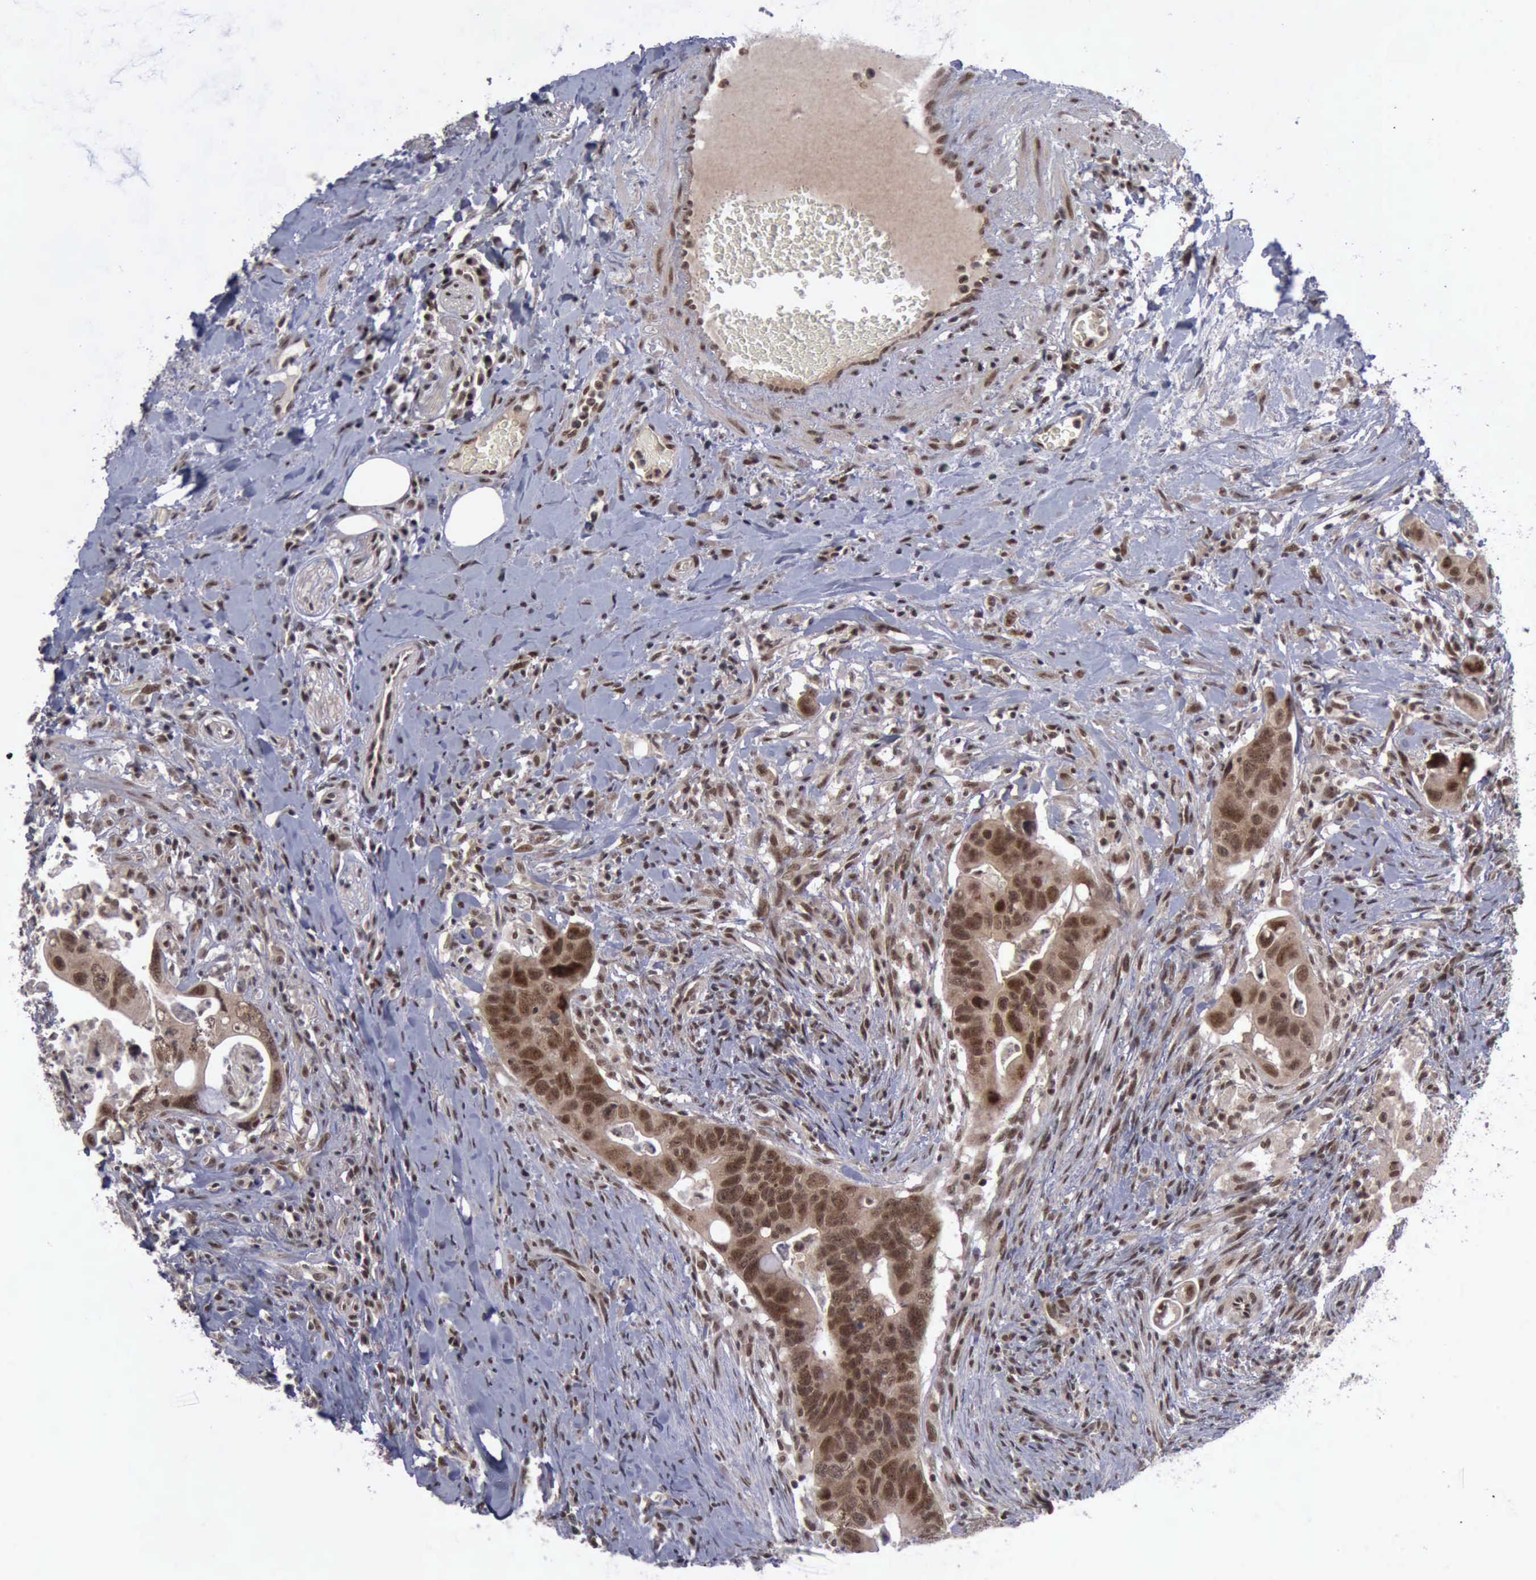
{"staining": {"intensity": "strong", "quantity": ">75%", "location": "cytoplasmic/membranous,nuclear"}, "tissue": "colorectal cancer", "cell_type": "Tumor cells", "image_type": "cancer", "snomed": [{"axis": "morphology", "description": "Adenocarcinoma, NOS"}, {"axis": "topography", "description": "Rectum"}], "caption": "This image shows colorectal adenocarcinoma stained with immunohistochemistry to label a protein in brown. The cytoplasmic/membranous and nuclear of tumor cells show strong positivity for the protein. Nuclei are counter-stained blue.", "gene": "ATM", "patient": {"sex": "male", "age": 53}}